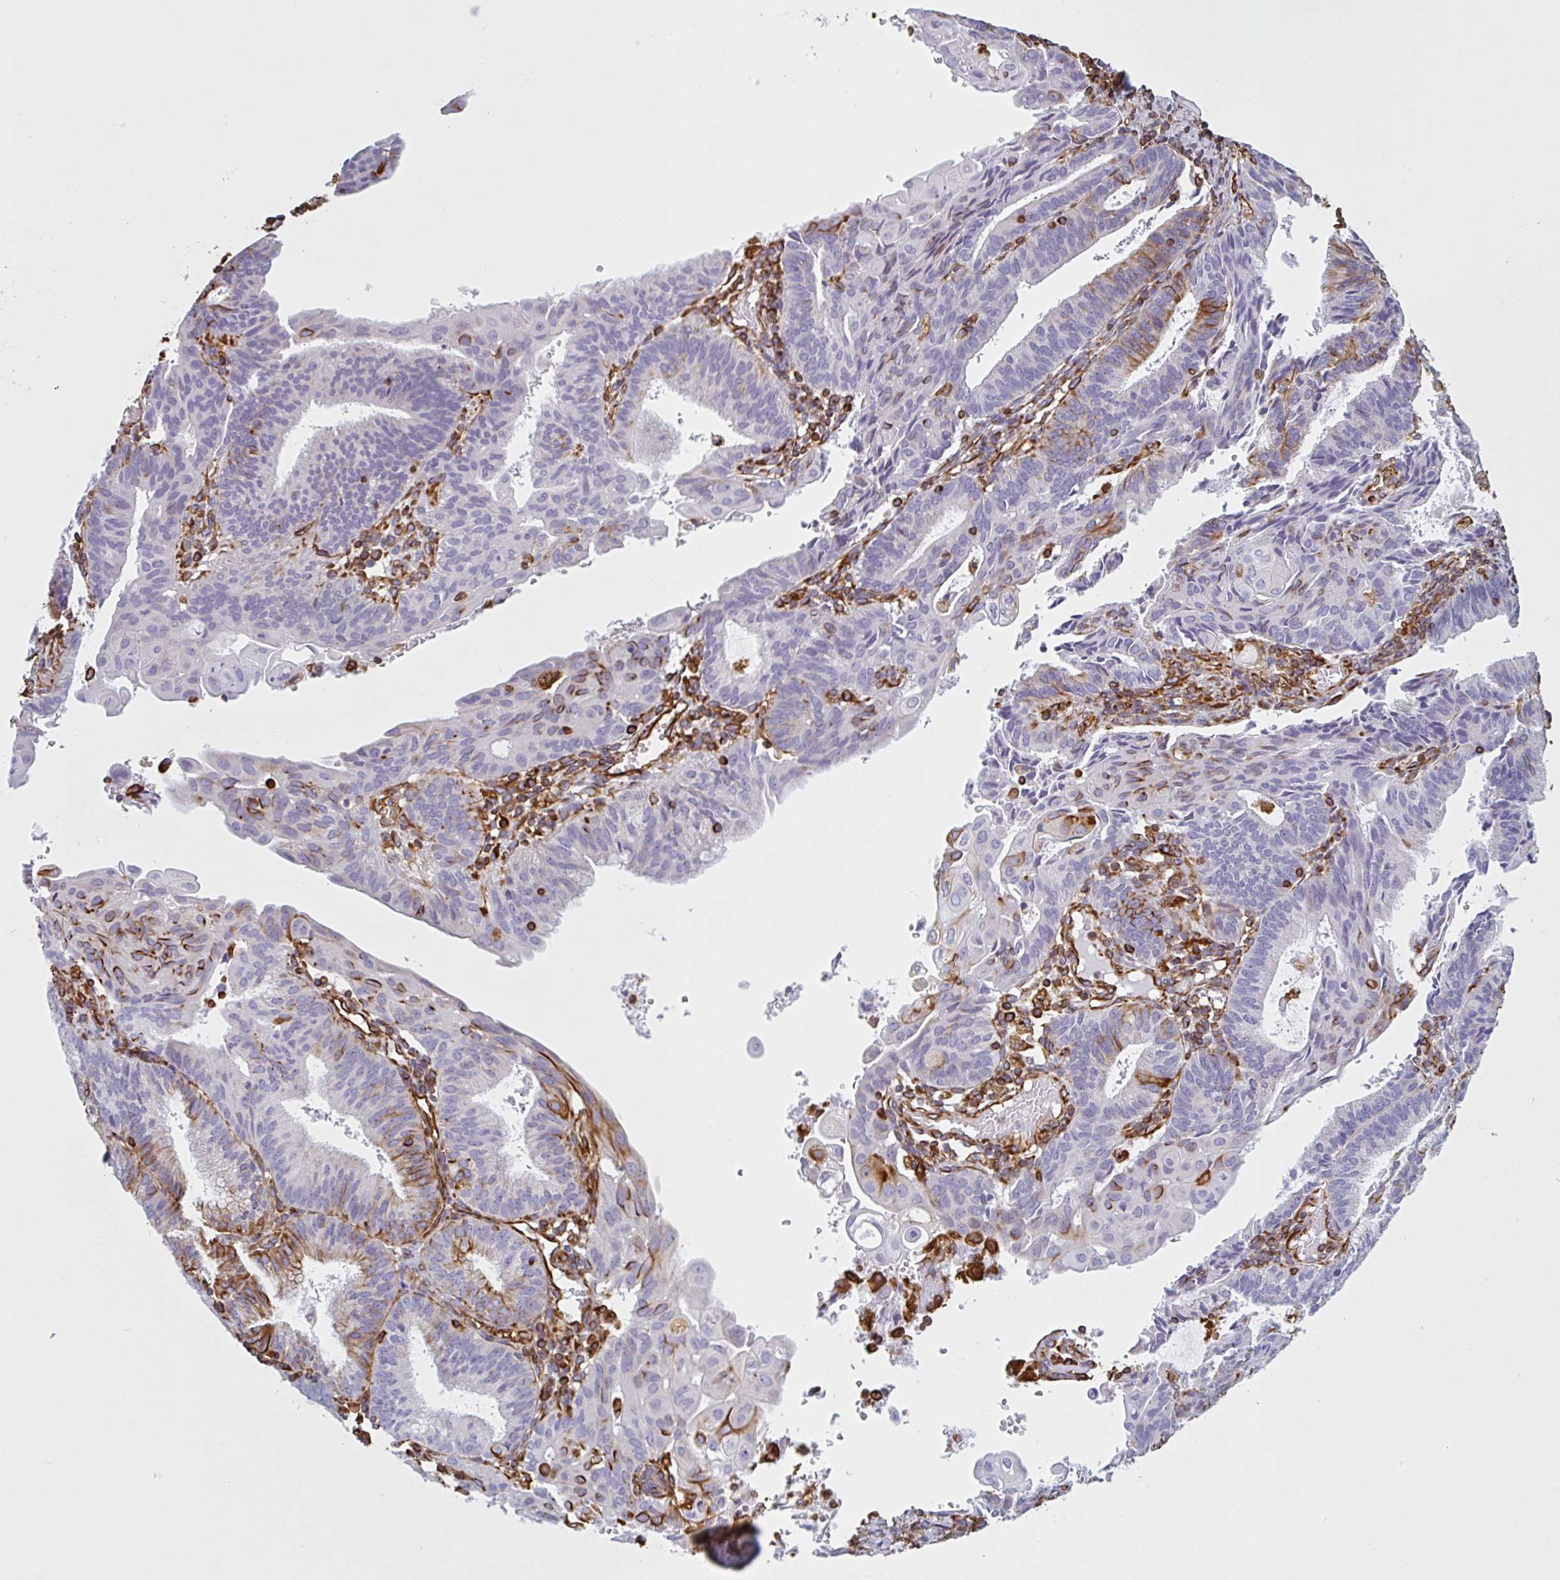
{"staining": {"intensity": "strong", "quantity": "<25%", "location": "cytoplasmic/membranous"}, "tissue": "endometrial cancer", "cell_type": "Tumor cells", "image_type": "cancer", "snomed": [{"axis": "morphology", "description": "Adenocarcinoma, NOS"}, {"axis": "topography", "description": "Endometrium"}], "caption": "DAB immunohistochemical staining of endometrial adenocarcinoma demonstrates strong cytoplasmic/membranous protein expression in approximately <25% of tumor cells.", "gene": "PPFIA1", "patient": {"sex": "female", "age": 49}}